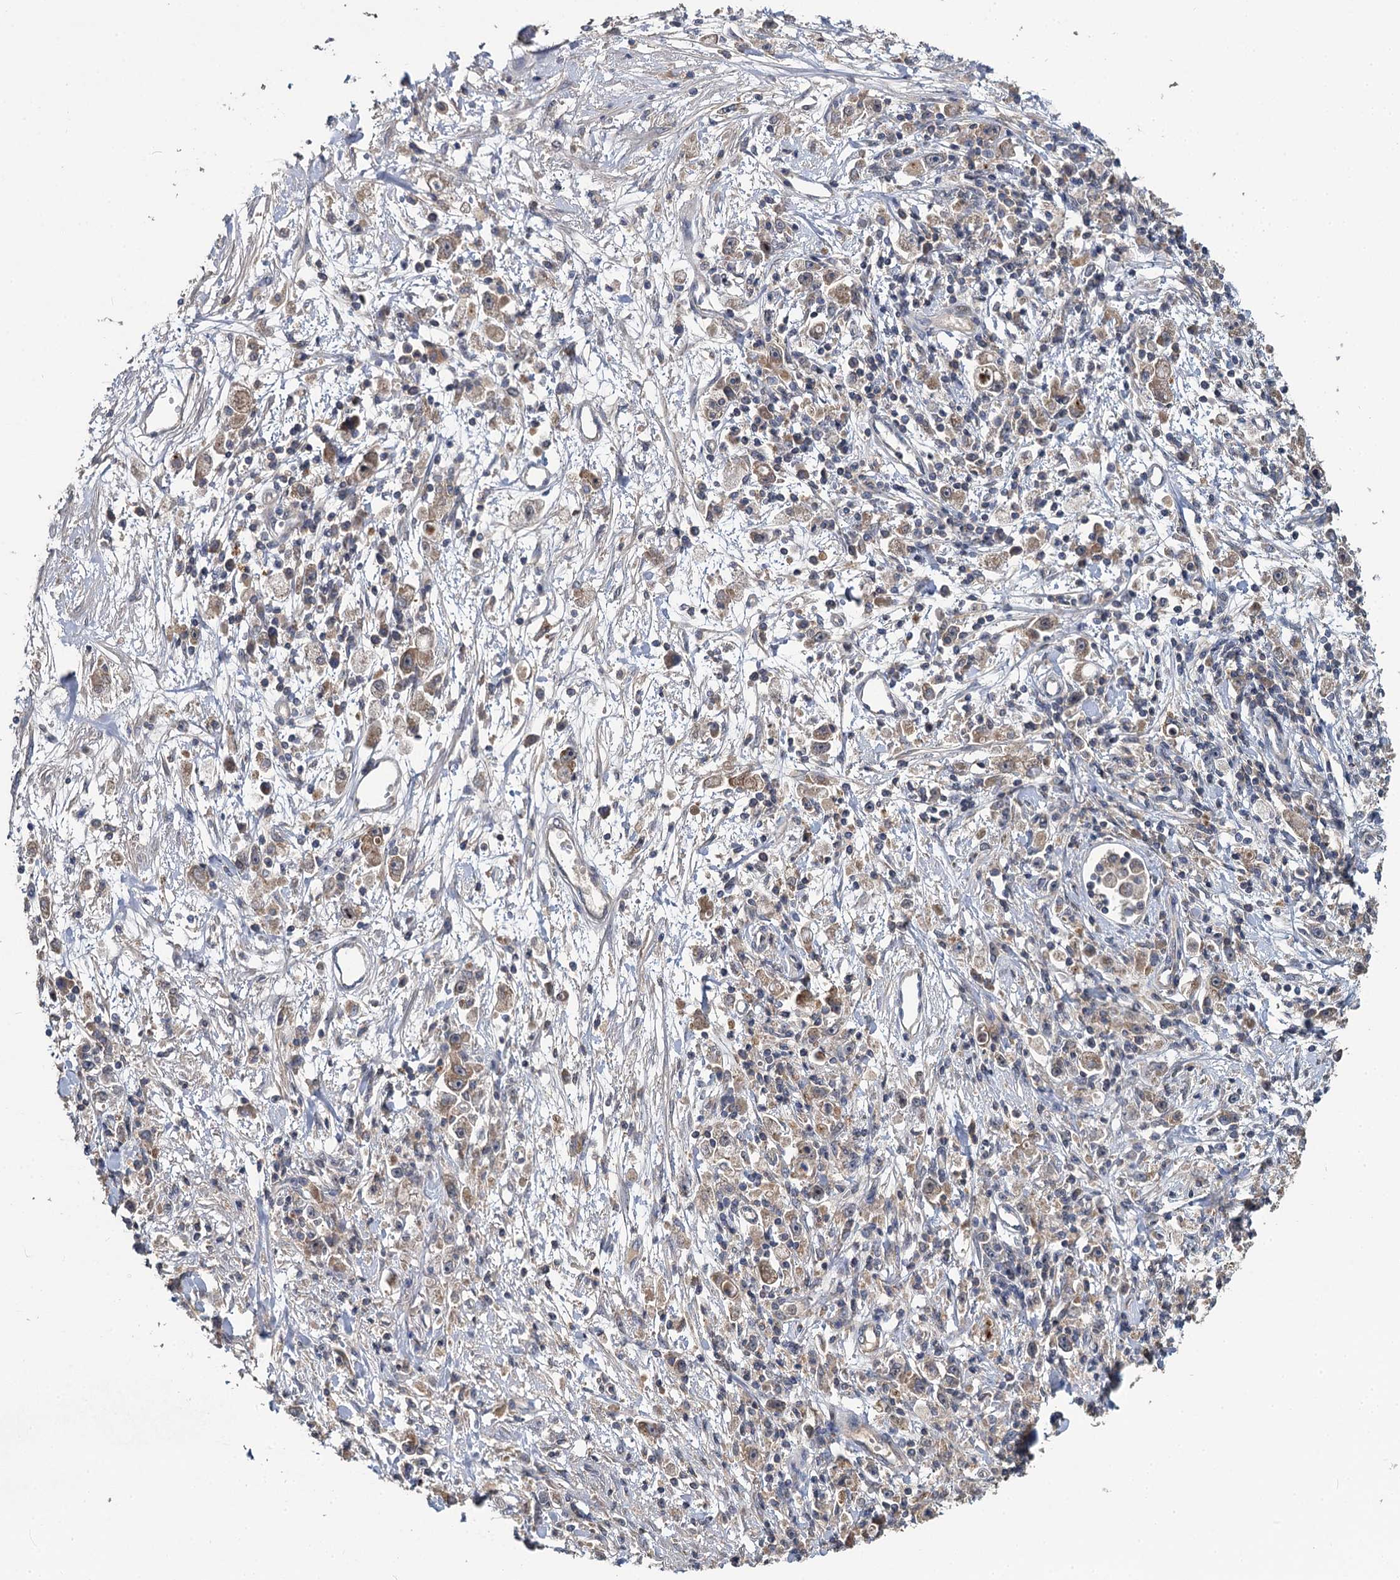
{"staining": {"intensity": "moderate", "quantity": "25%-75%", "location": "cytoplasmic/membranous"}, "tissue": "stomach cancer", "cell_type": "Tumor cells", "image_type": "cancer", "snomed": [{"axis": "morphology", "description": "Adenocarcinoma, NOS"}, {"axis": "topography", "description": "Stomach"}], "caption": "Brown immunohistochemical staining in adenocarcinoma (stomach) demonstrates moderate cytoplasmic/membranous positivity in about 25%-75% of tumor cells. (Brightfield microscopy of DAB IHC at high magnification).", "gene": "TMEM39A", "patient": {"sex": "female", "age": 59}}